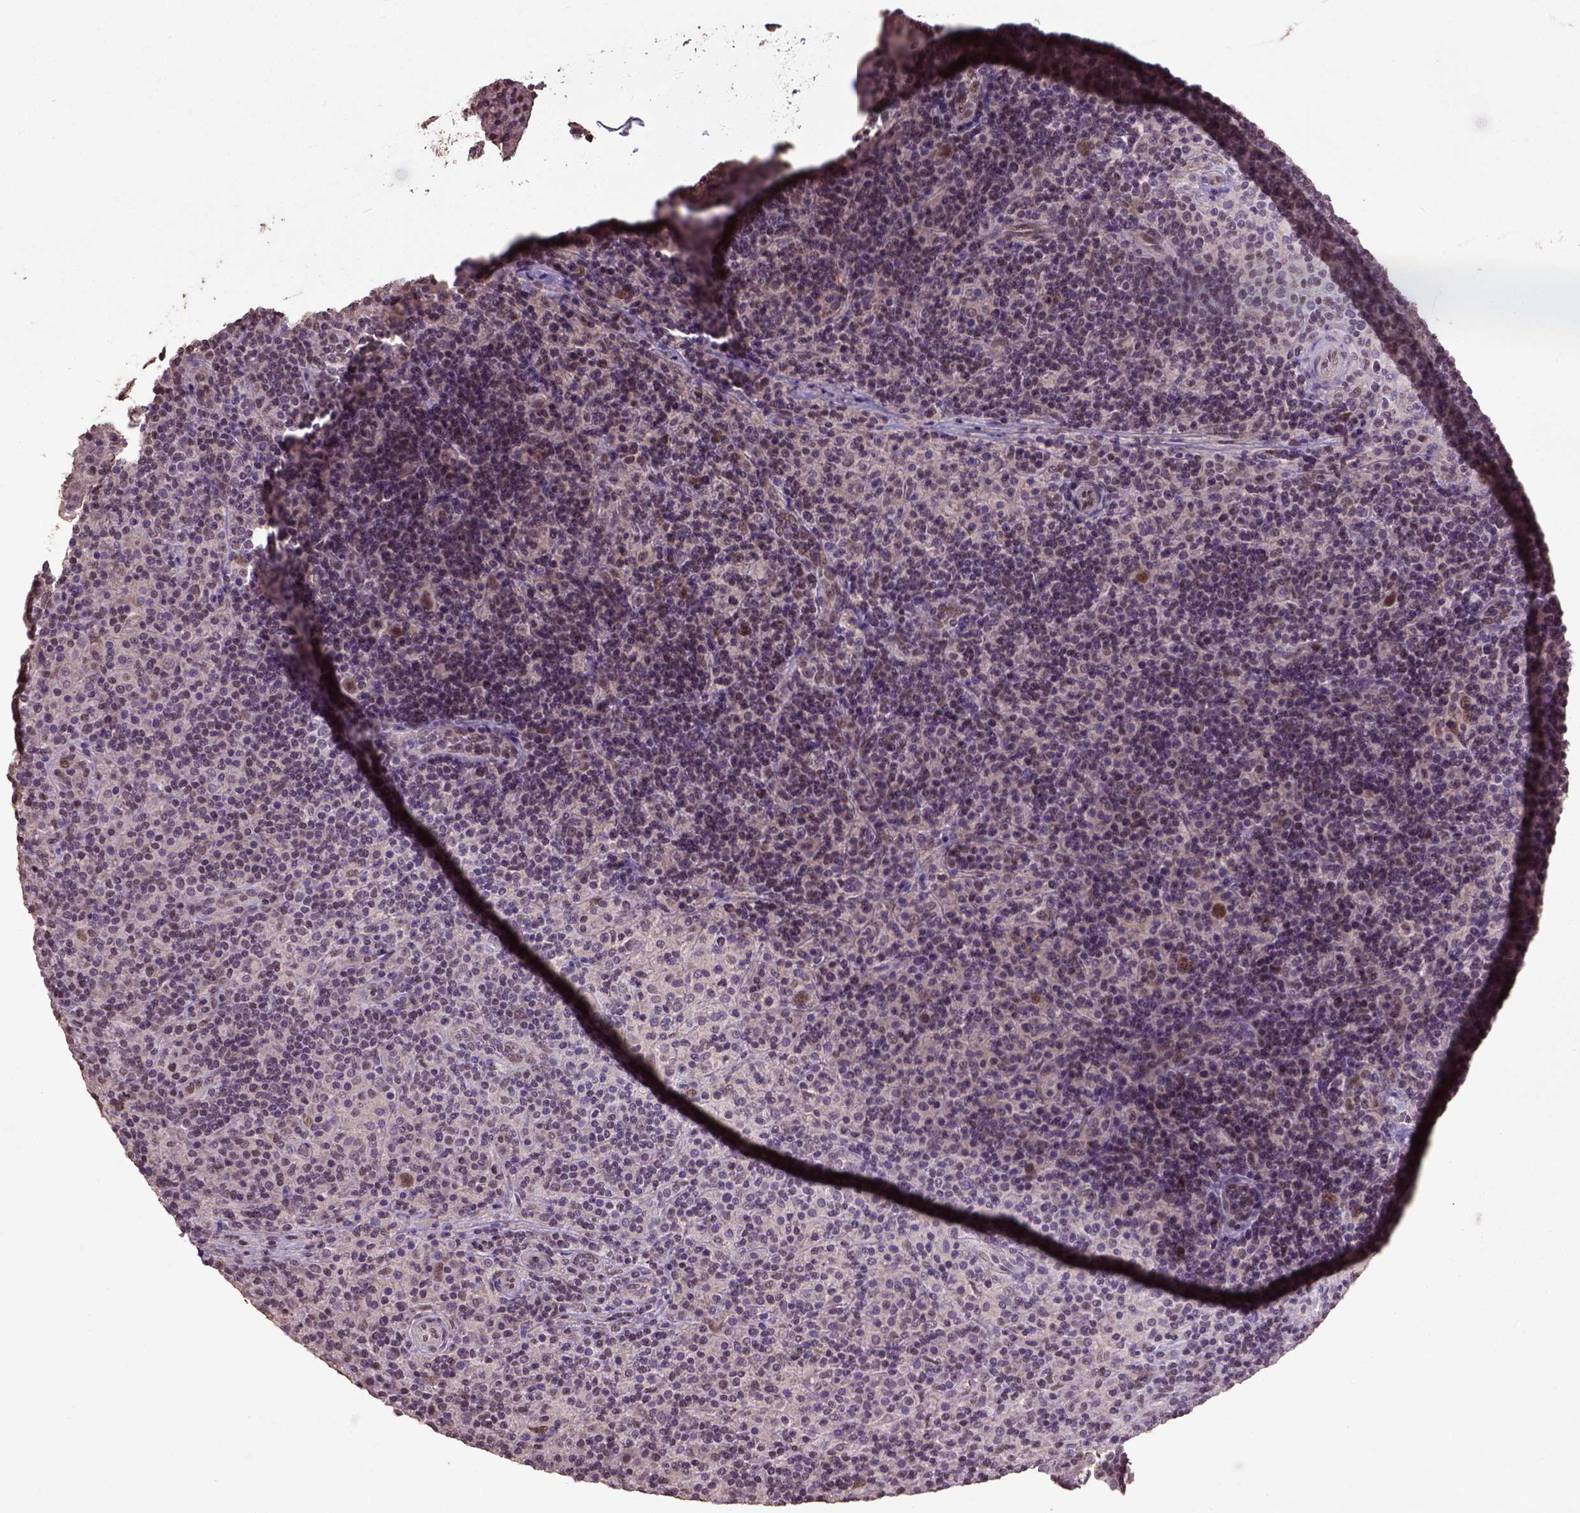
{"staining": {"intensity": "moderate", "quantity": ">75%", "location": "nuclear"}, "tissue": "lymphoma", "cell_type": "Tumor cells", "image_type": "cancer", "snomed": [{"axis": "morphology", "description": "Hodgkin's disease, NOS"}, {"axis": "topography", "description": "Lymph node"}], "caption": "Protein expression analysis of human lymphoma reveals moderate nuclear expression in approximately >75% of tumor cells.", "gene": "UBA3", "patient": {"sex": "male", "age": 70}}